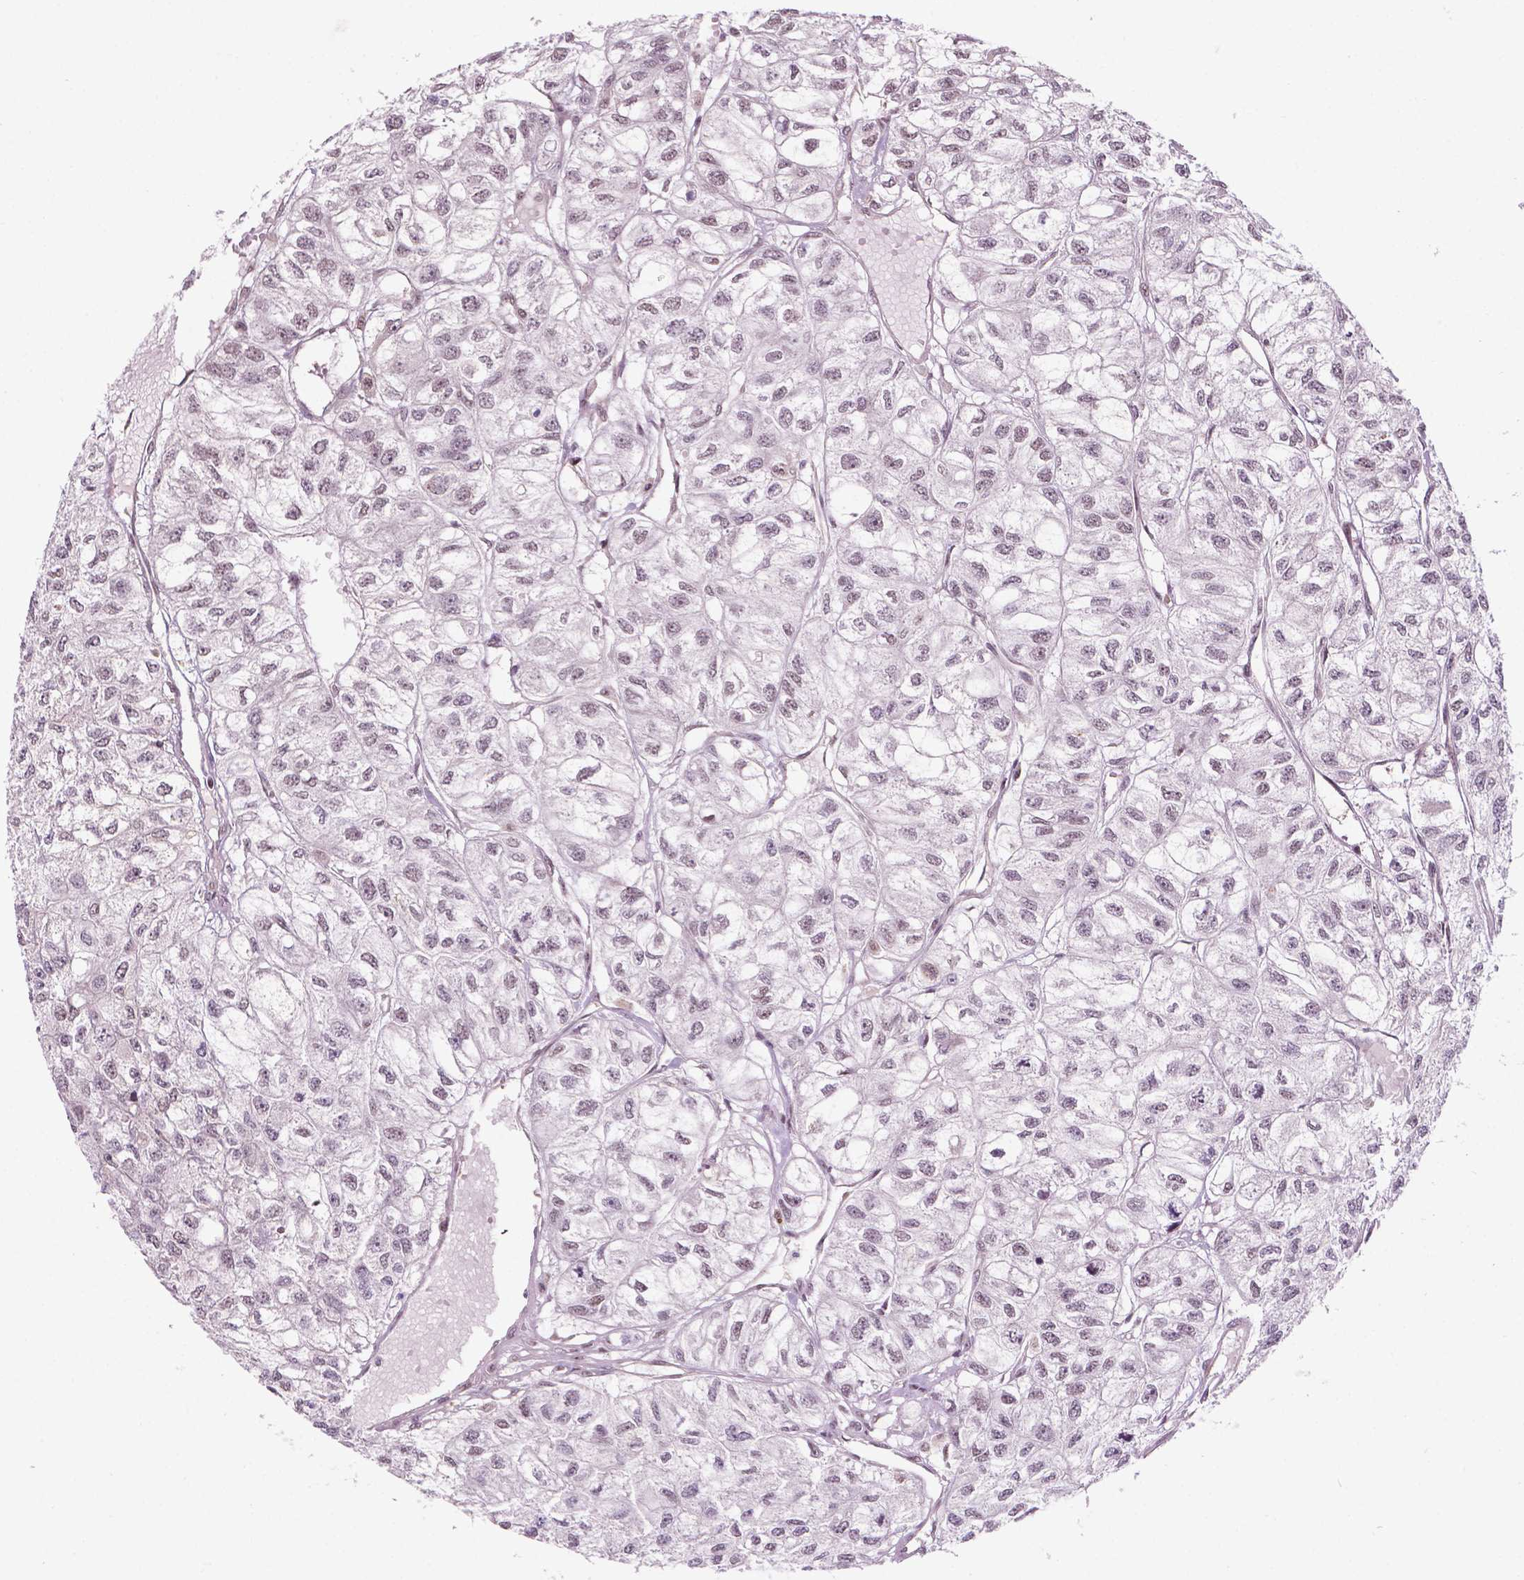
{"staining": {"intensity": "weak", "quantity": "25%-75%", "location": "nuclear"}, "tissue": "renal cancer", "cell_type": "Tumor cells", "image_type": "cancer", "snomed": [{"axis": "morphology", "description": "Adenocarcinoma, NOS"}, {"axis": "topography", "description": "Kidney"}], "caption": "This is an image of immunohistochemistry (IHC) staining of renal cancer (adenocarcinoma), which shows weak staining in the nuclear of tumor cells.", "gene": "PER2", "patient": {"sex": "male", "age": 56}}